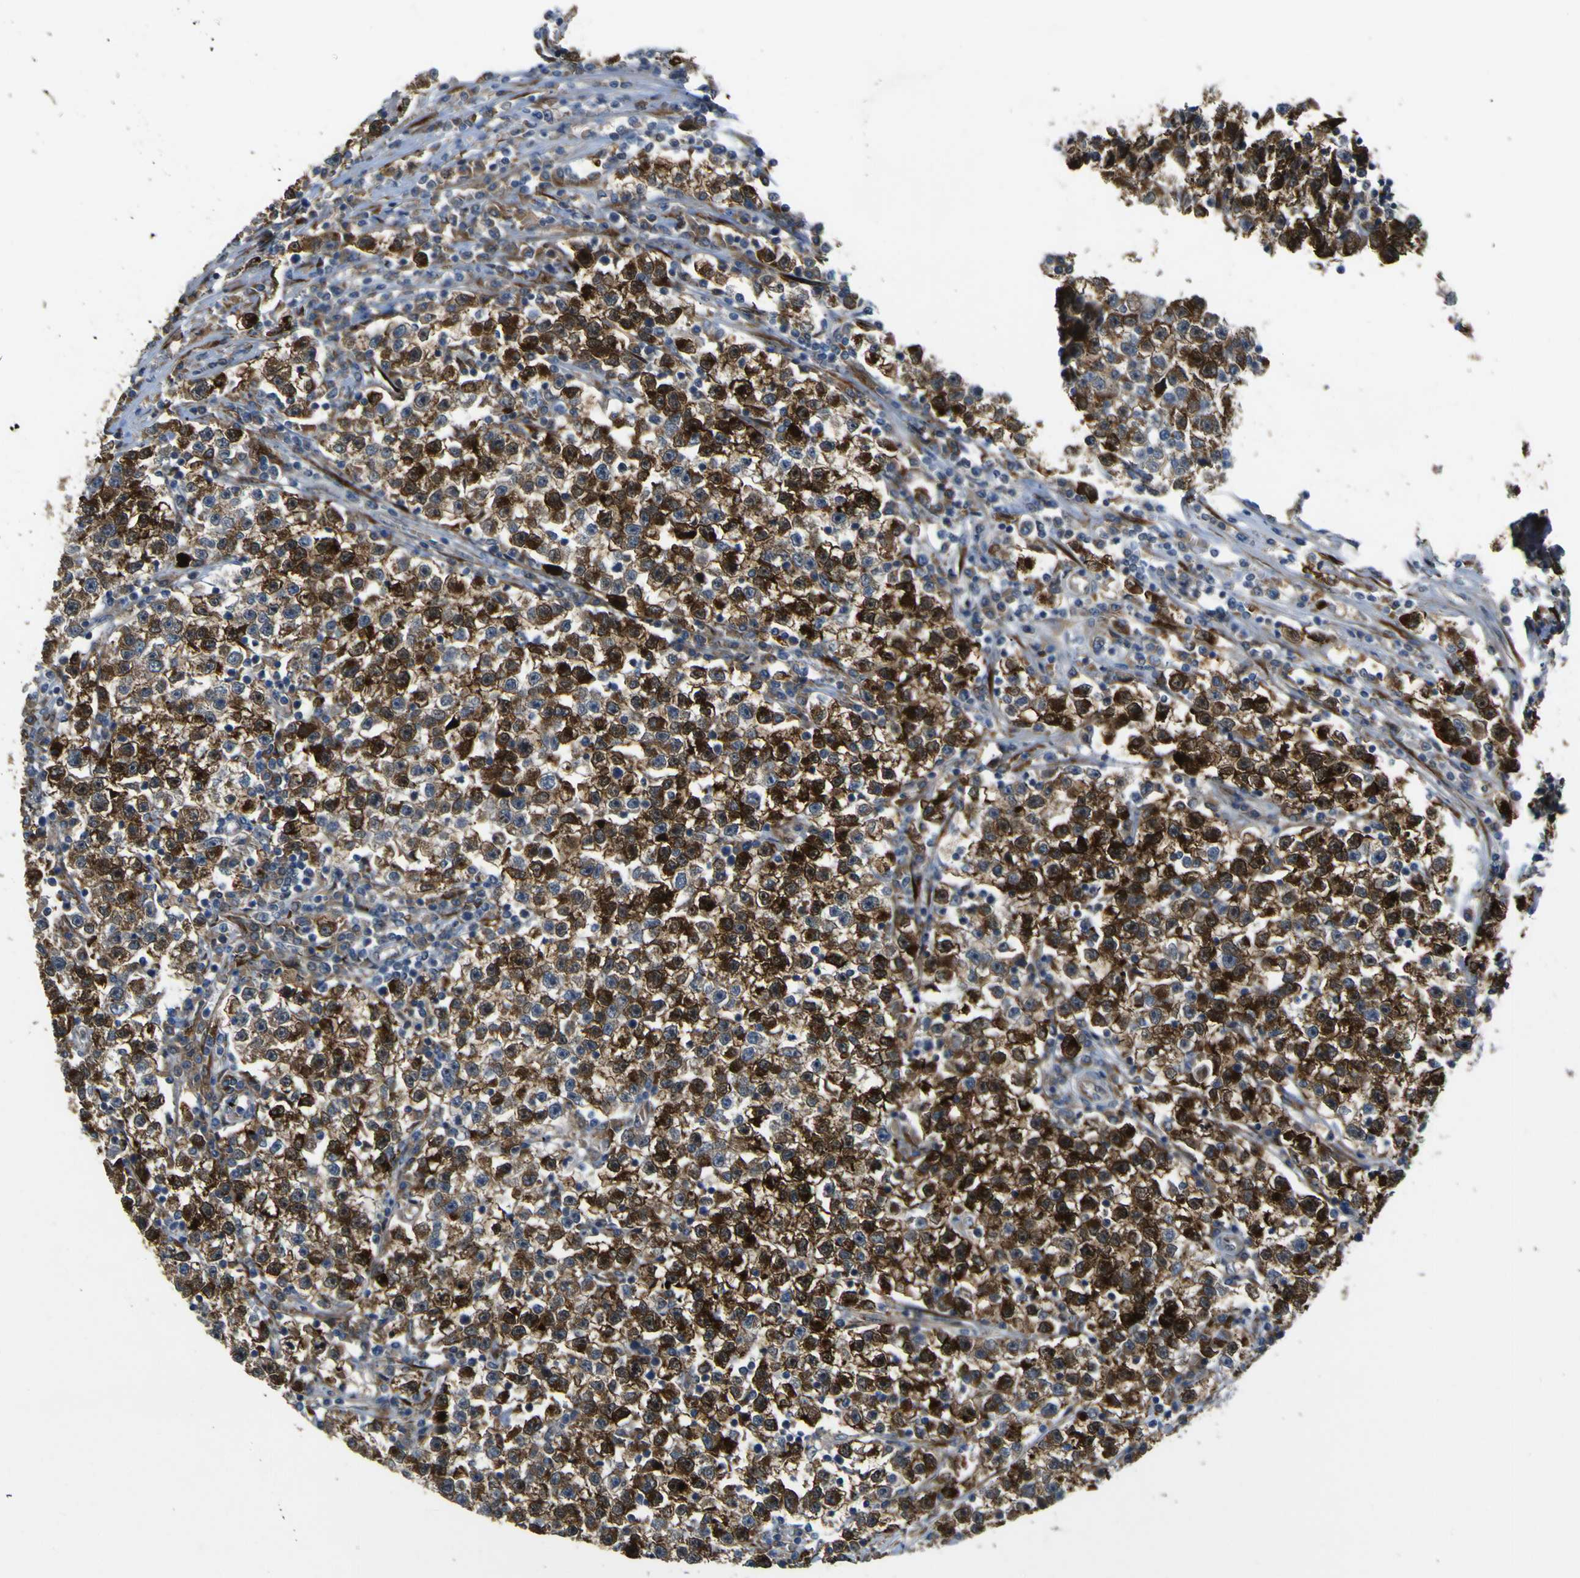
{"staining": {"intensity": "strong", "quantity": ">75%", "location": "cytoplasmic/membranous"}, "tissue": "testis cancer", "cell_type": "Tumor cells", "image_type": "cancer", "snomed": [{"axis": "morphology", "description": "Seminoma, NOS"}, {"axis": "topography", "description": "Testis"}], "caption": "Tumor cells display high levels of strong cytoplasmic/membranous expression in about >75% of cells in testis seminoma.", "gene": "LBHD1", "patient": {"sex": "male", "age": 22}}